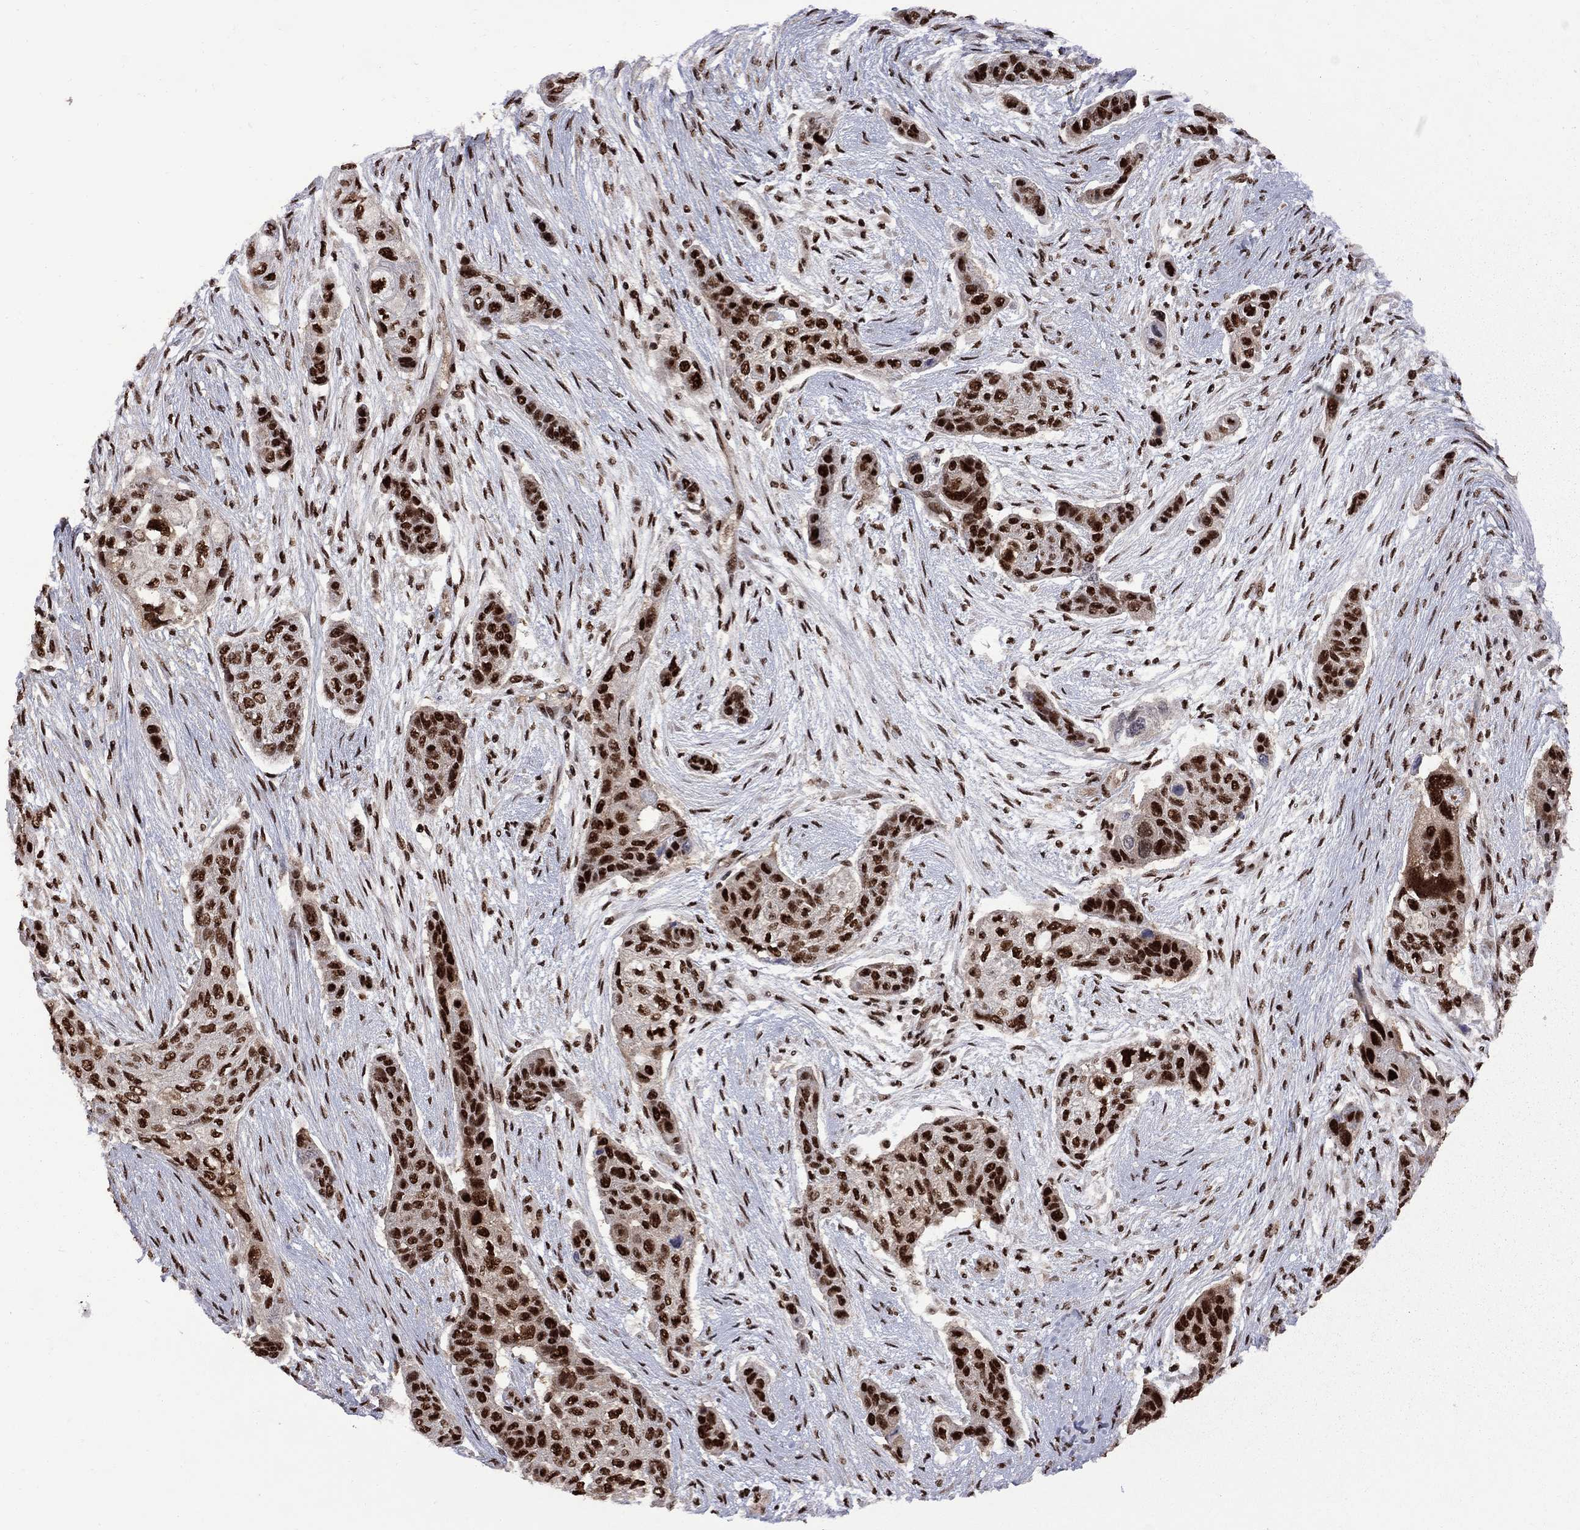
{"staining": {"intensity": "strong", "quantity": ">75%", "location": "nuclear"}, "tissue": "lung cancer", "cell_type": "Tumor cells", "image_type": "cancer", "snomed": [{"axis": "morphology", "description": "Squamous cell carcinoma, NOS"}, {"axis": "topography", "description": "Lung"}], "caption": "Brown immunohistochemical staining in squamous cell carcinoma (lung) demonstrates strong nuclear positivity in about >75% of tumor cells.", "gene": "MED25", "patient": {"sex": "male", "age": 69}}